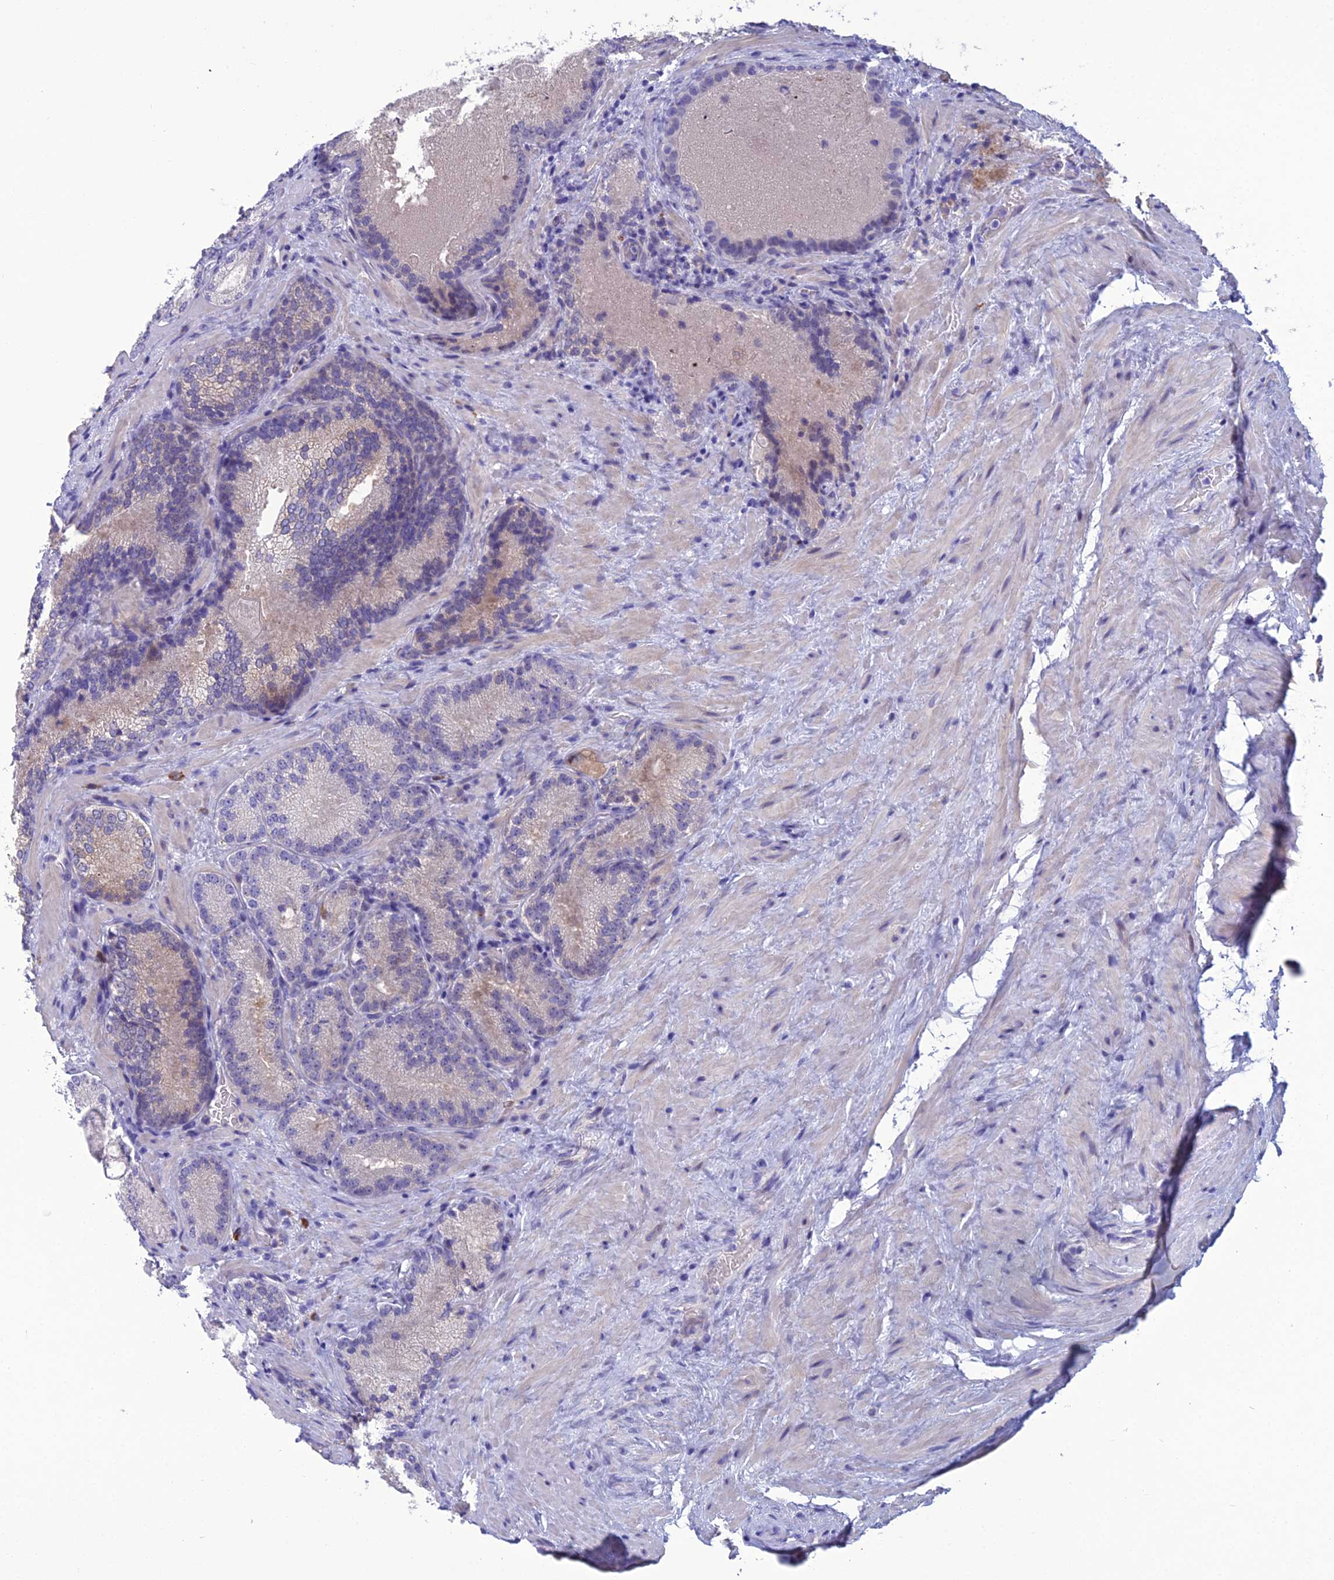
{"staining": {"intensity": "negative", "quantity": "none", "location": "none"}, "tissue": "prostate cancer", "cell_type": "Tumor cells", "image_type": "cancer", "snomed": [{"axis": "morphology", "description": "Adenocarcinoma, Low grade"}, {"axis": "topography", "description": "Prostate"}], "caption": "A micrograph of human low-grade adenocarcinoma (prostate) is negative for staining in tumor cells.", "gene": "CRB2", "patient": {"sex": "male", "age": 74}}